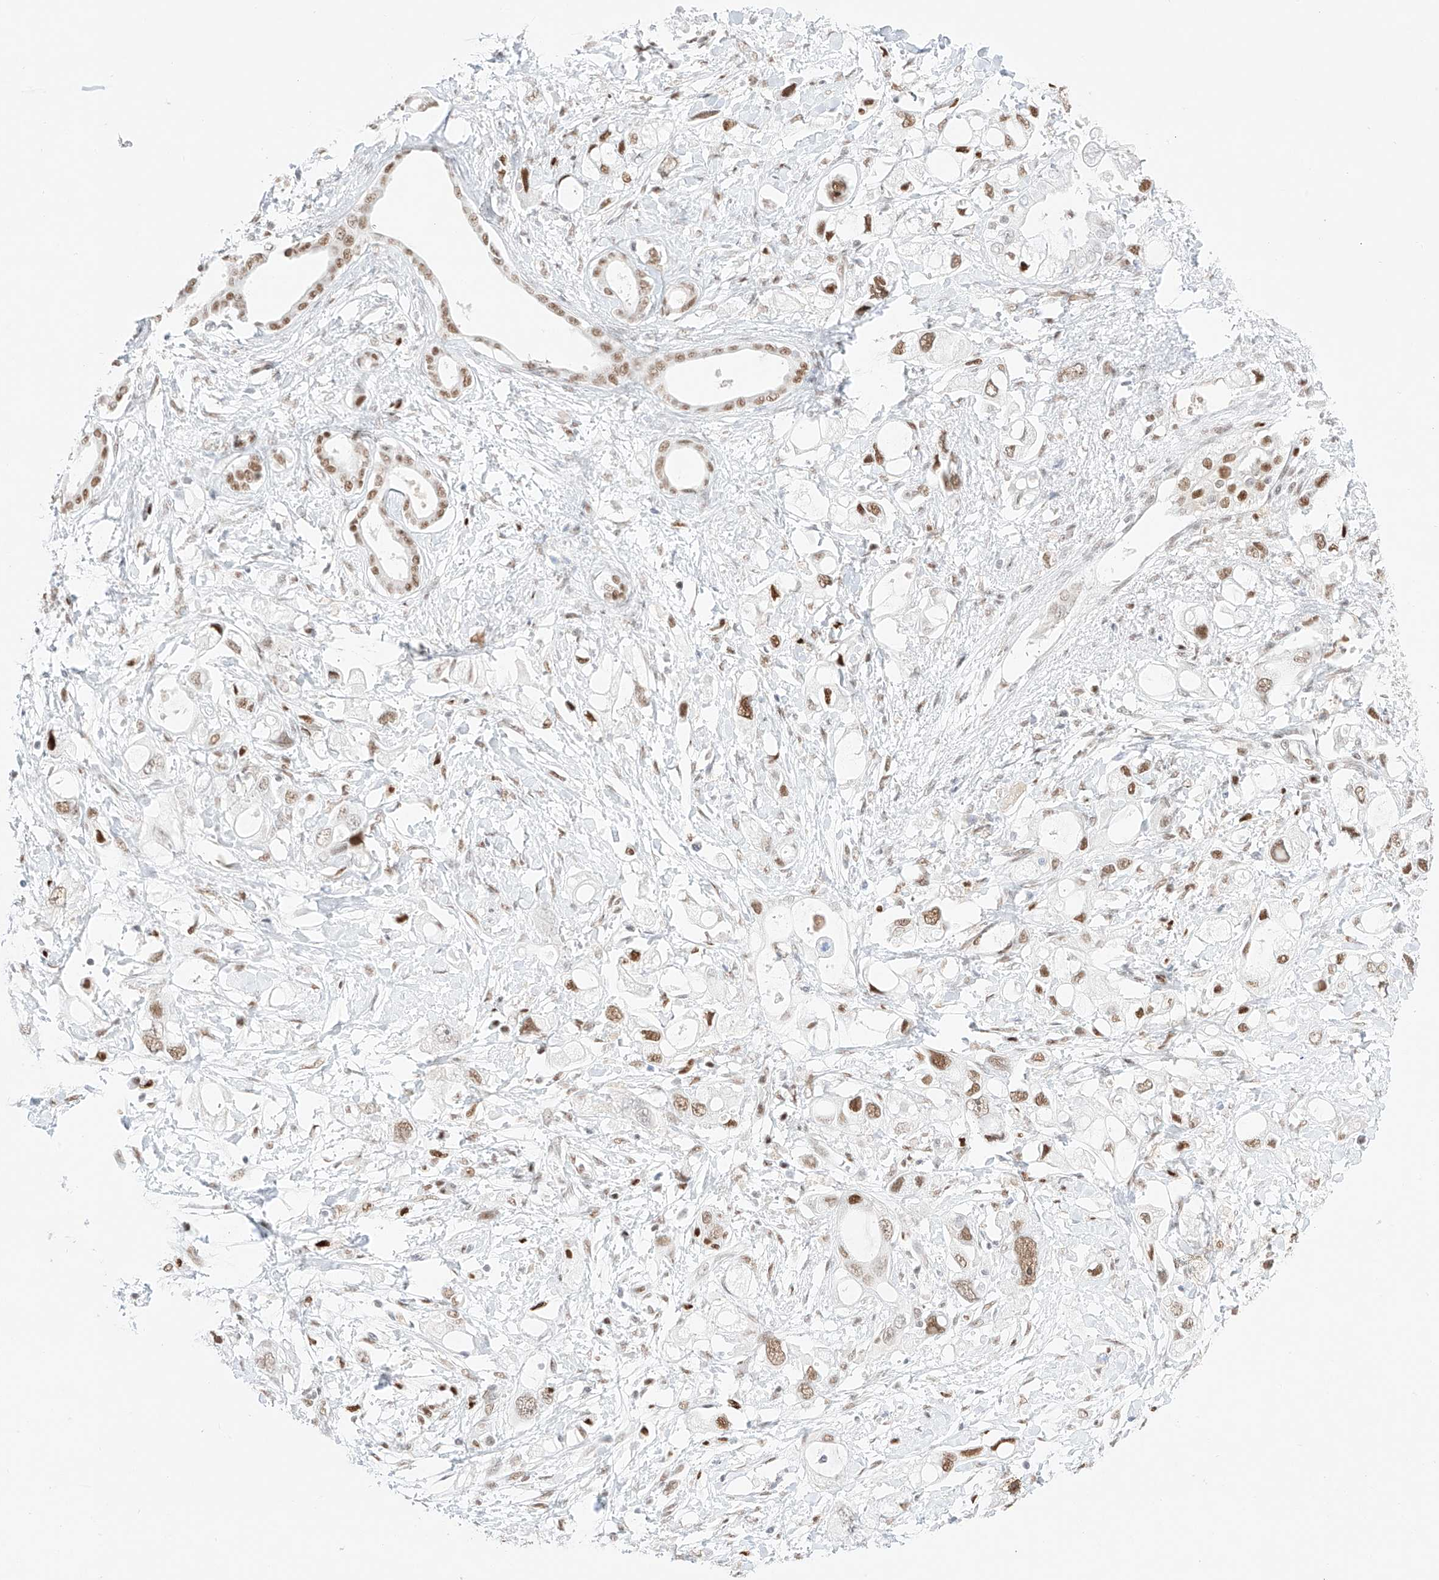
{"staining": {"intensity": "moderate", "quantity": ">75%", "location": "nuclear"}, "tissue": "pancreatic cancer", "cell_type": "Tumor cells", "image_type": "cancer", "snomed": [{"axis": "morphology", "description": "Adenocarcinoma, NOS"}, {"axis": "topography", "description": "Pancreas"}], "caption": "Protein staining of pancreatic cancer (adenocarcinoma) tissue shows moderate nuclear positivity in approximately >75% of tumor cells. (DAB (3,3'-diaminobenzidine) IHC, brown staining for protein, blue staining for nuclei).", "gene": "APIP", "patient": {"sex": "female", "age": 56}}